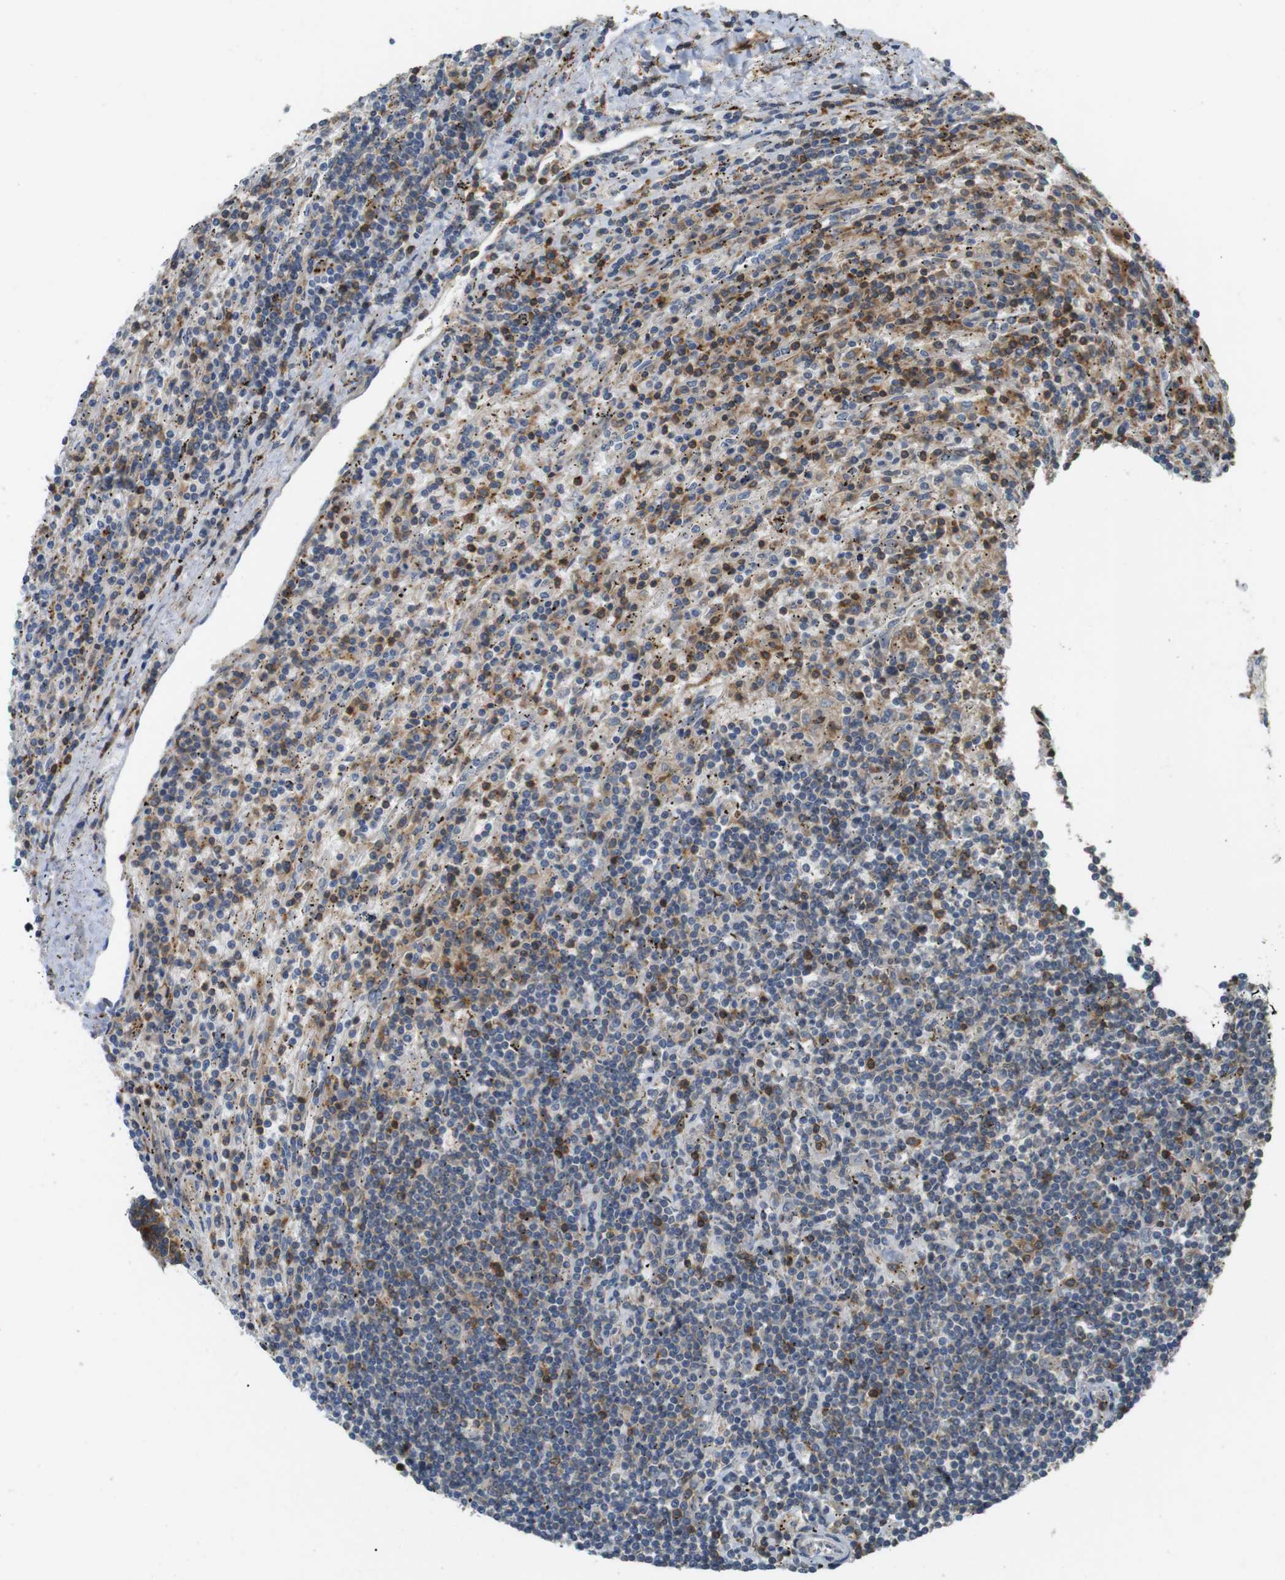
{"staining": {"intensity": "moderate", "quantity": "<25%", "location": "cytoplasmic/membranous"}, "tissue": "lymphoma", "cell_type": "Tumor cells", "image_type": "cancer", "snomed": [{"axis": "morphology", "description": "Malignant lymphoma, non-Hodgkin's type, Low grade"}, {"axis": "topography", "description": "Spleen"}], "caption": "IHC image of neoplastic tissue: lymphoma stained using immunohistochemistry (IHC) shows low levels of moderate protein expression localized specifically in the cytoplasmic/membranous of tumor cells, appearing as a cytoplasmic/membranous brown color.", "gene": "KSR1", "patient": {"sex": "male", "age": 76}}